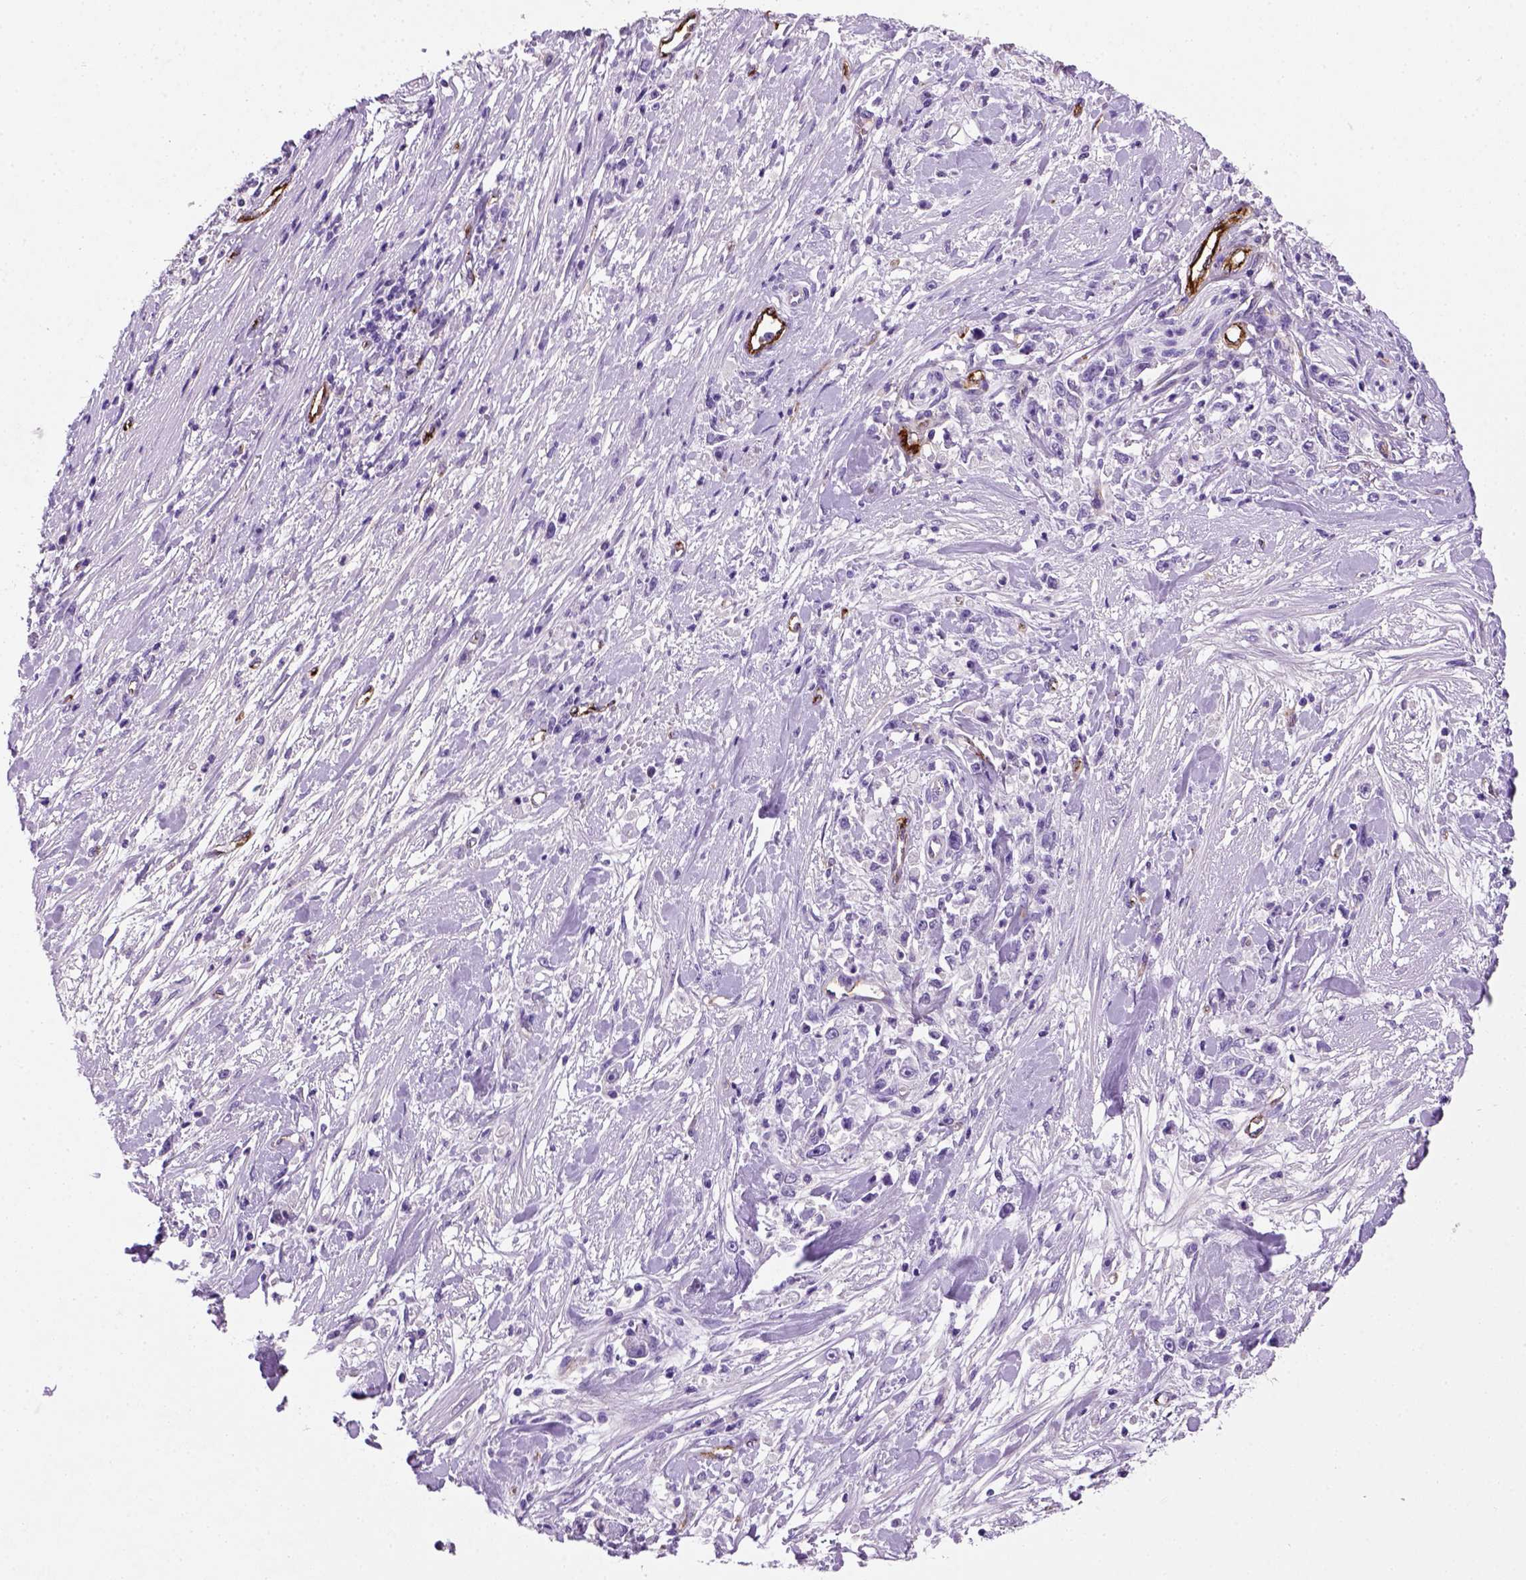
{"staining": {"intensity": "negative", "quantity": "none", "location": "none"}, "tissue": "stomach cancer", "cell_type": "Tumor cells", "image_type": "cancer", "snomed": [{"axis": "morphology", "description": "Adenocarcinoma, NOS"}, {"axis": "topography", "description": "Stomach"}], "caption": "Human stomach cancer (adenocarcinoma) stained for a protein using immunohistochemistry (IHC) shows no expression in tumor cells.", "gene": "VWF", "patient": {"sex": "female", "age": 59}}